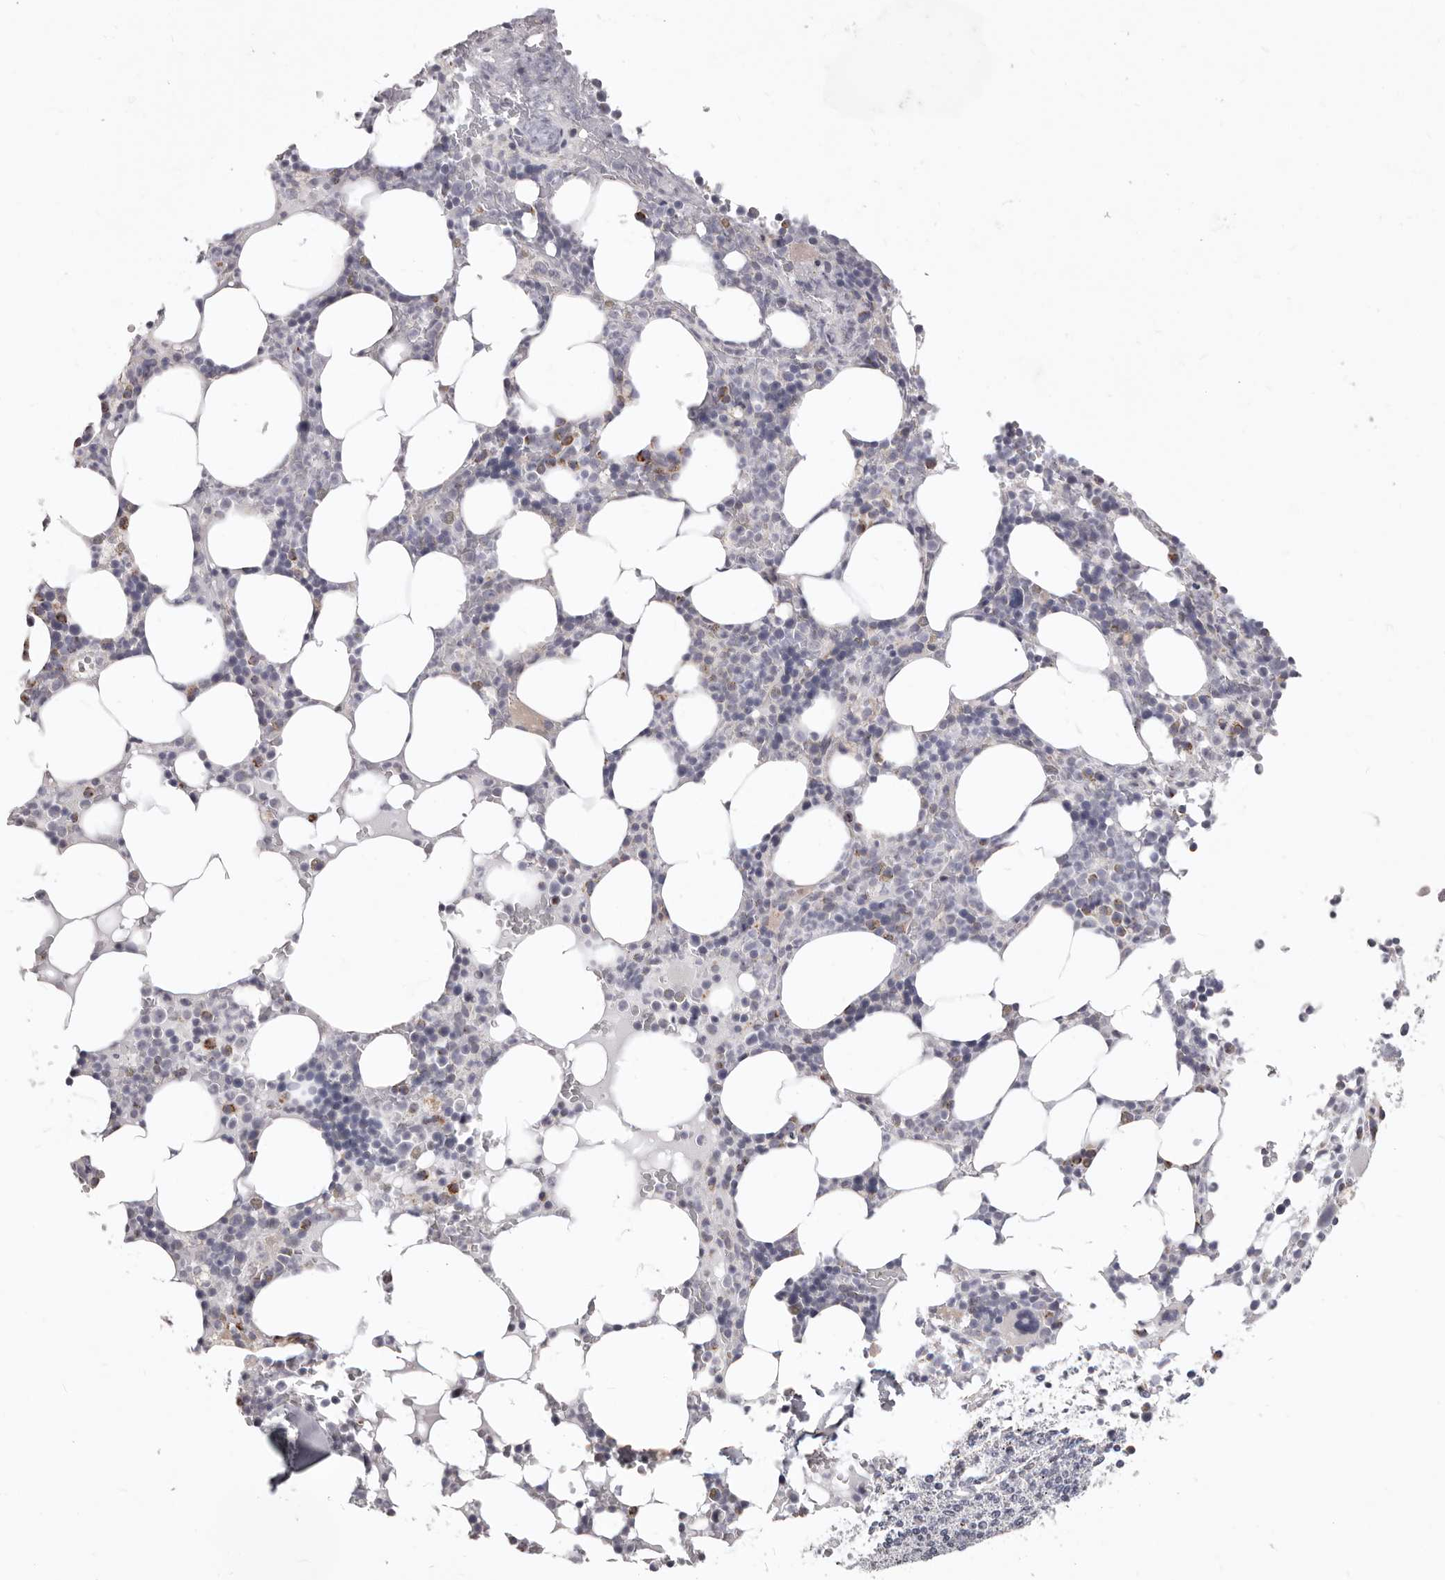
{"staining": {"intensity": "moderate", "quantity": "<25%", "location": "cytoplasmic/membranous"}, "tissue": "bone marrow", "cell_type": "Hematopoietic cells", "image_type": "normal", "snomed": [{"axis": "morphology", "description": "Normal tissue, NOS"}, {"axis": "topography", "description": "Bone marrow"}], "caption": "A micrograph of human bone marrow stained for a protein demonstrates moderate cytoplasmic/membranous brown staining in hematopoietic cells. (DAB (3,3'-diaminobenzidine) IHC with brightfield microscopy, high magnification).", "gene": "PRMT2", "patient": {"sex": "male", "age": 58}}